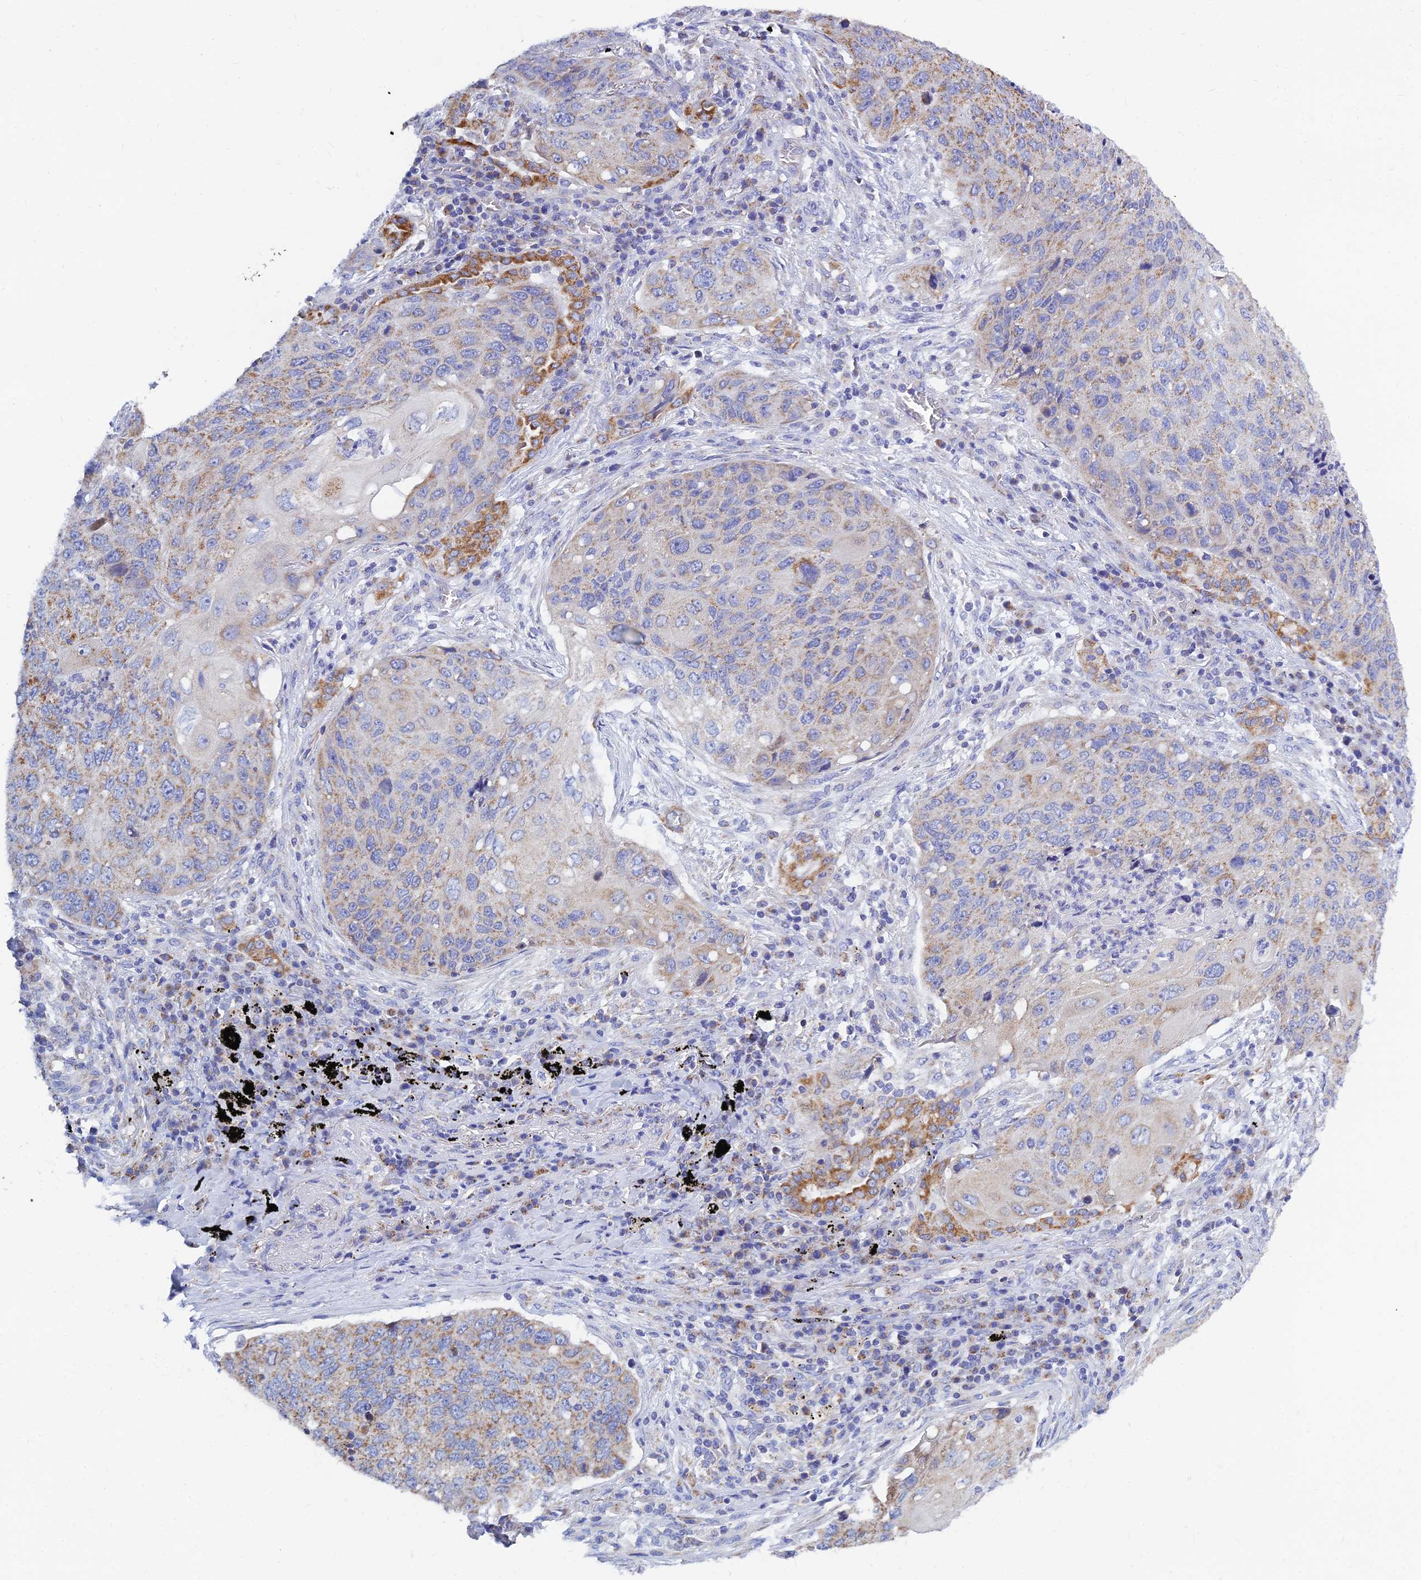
{"staining": {"intensity": "moderate", "quantity": "25%-75%", "location": "cytoplasmic/membranous"}, "tissue": "lung cancer", "cell_type": "Tumor cells", "image_type": "cancer", "snomed": [{"axis": "morphology", "description": "Squamous cell carcinoma, NOS"}, {"axis": "topography", "description": "Lung"}], "caption": "This photomicrograph reveals immunohistochemistry staining of human lung cancer (squamous cell carcinoma), with medium moderate cytoplasmic/membranous staining in about 25%-75% of tumor cells.", "gene": "MGST1", "patient": {"sex": "female", "age": 63}}